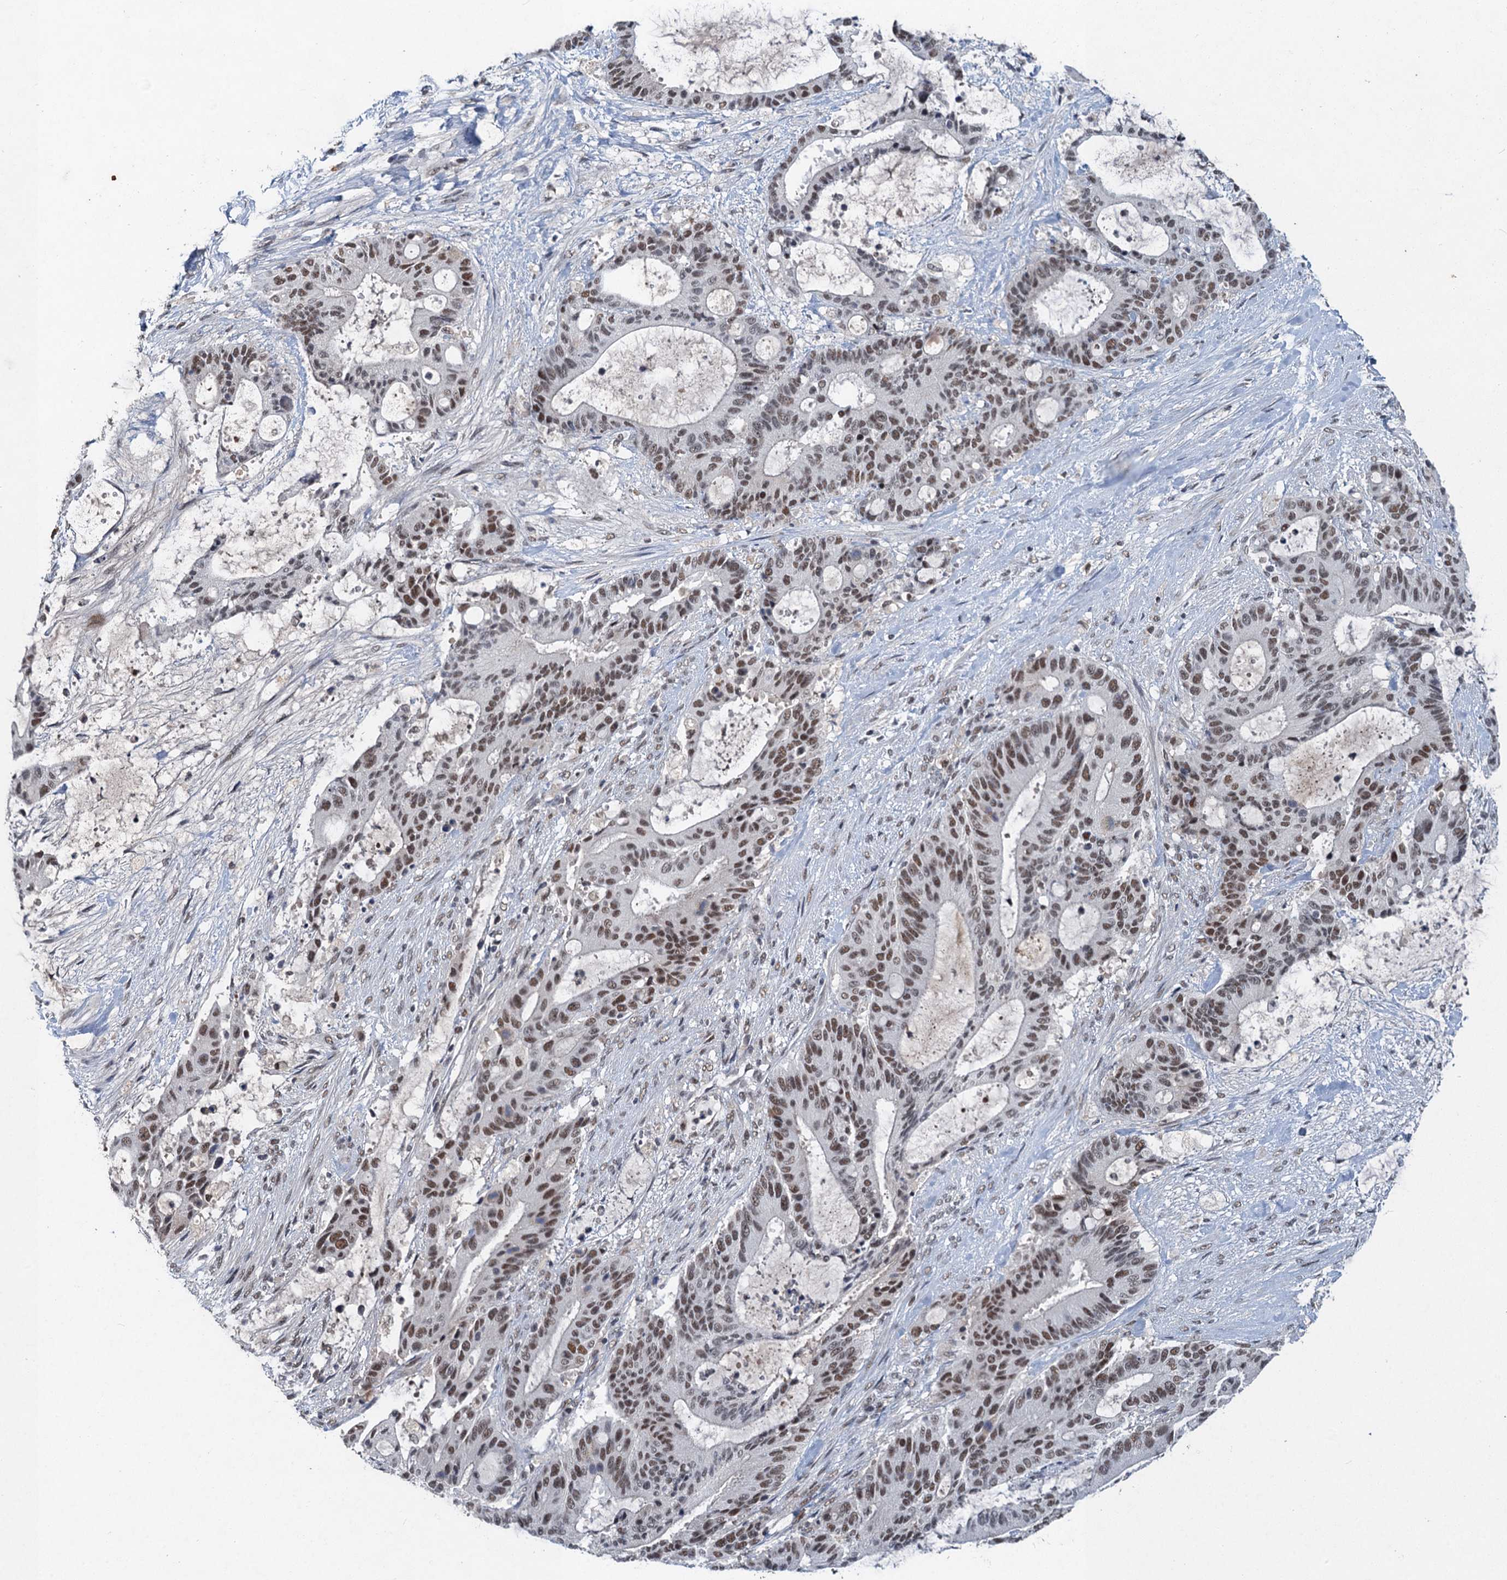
{"staining": {"intensity": "moderate", "quantity": ">75%", "location": "nuclear"}, "tissue": "liver cancer", "cell_type": "Tumor cells", "image_type": "cancer", "snomed": [{"axis": "morphology", "description": "Normal tissue, NOS"}, {"axis": "morphology", "description": "Cholangiocarcinoma"}, {"axis": "topography", "description": "Liver"}, {"axis": "topography", "description": "Peripheral nerve tissue"}], "caption": "This is a histology image of immunohistochemistry (IHC) staining of liver cholangiocarcinoma, which shows moderate positivity in the nuclear of tumor cells.", "gene": "CSTF3", "patient": {"sex": "female", "age": 73}}